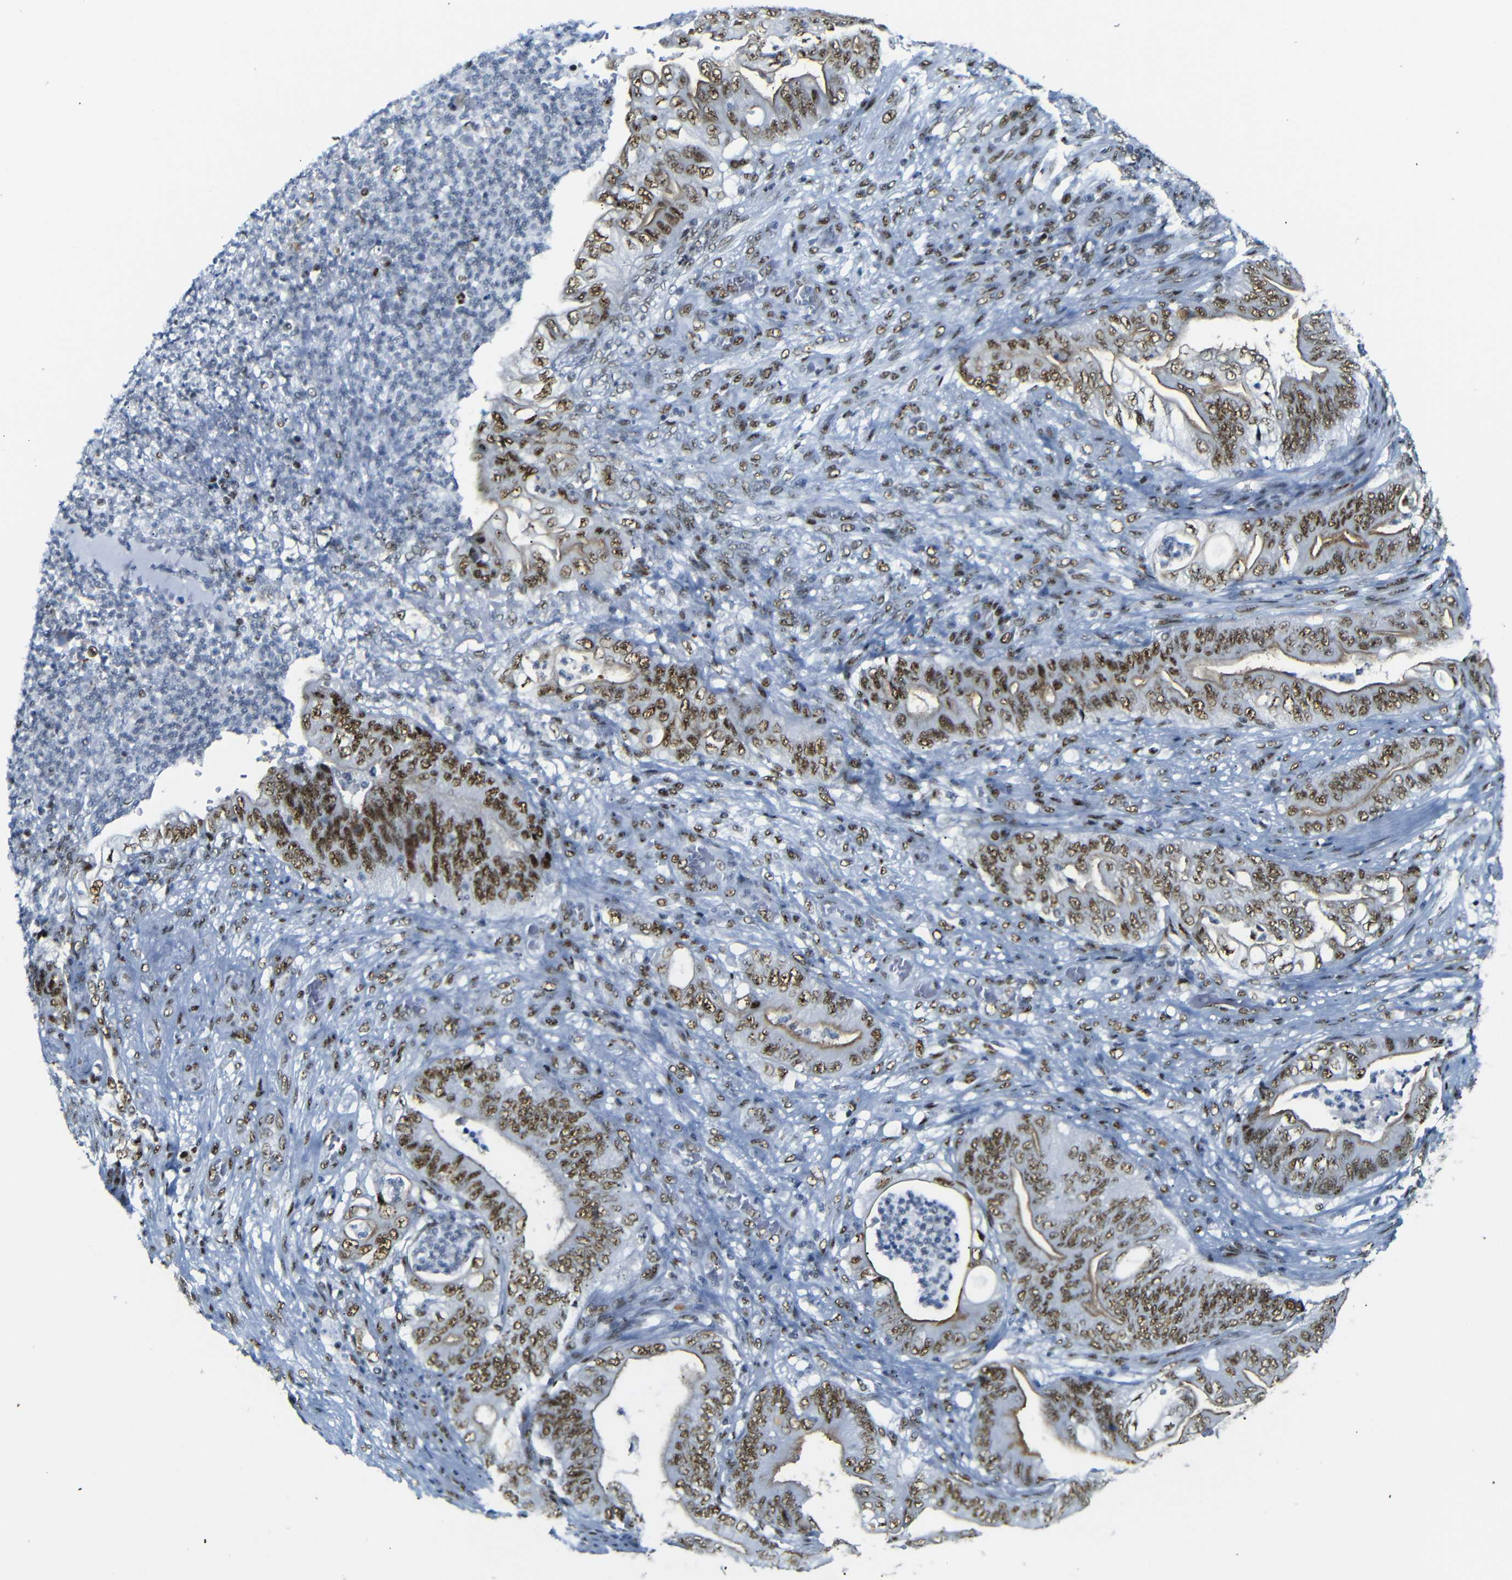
{"staining": {"intensity": "strong", "quantity": ">75%", "location": "nuclear"}, "tissue": "stomach cancer", "cell_type": "Tumor cells", "image_type": "cancer", "snomed": [{"axis": "morphology", "description": "Adenocarcinoma, NOS"}, {"axis": "topography", "description": "Stomach"}], "caption": "A high amount of strong nuclear positivity is identified in approximately >75% of tumor cells in adenocarcinoma (stomach) tissue.", "gene": "TRA2B", "patient": {"sex": "female", "age": 73}}